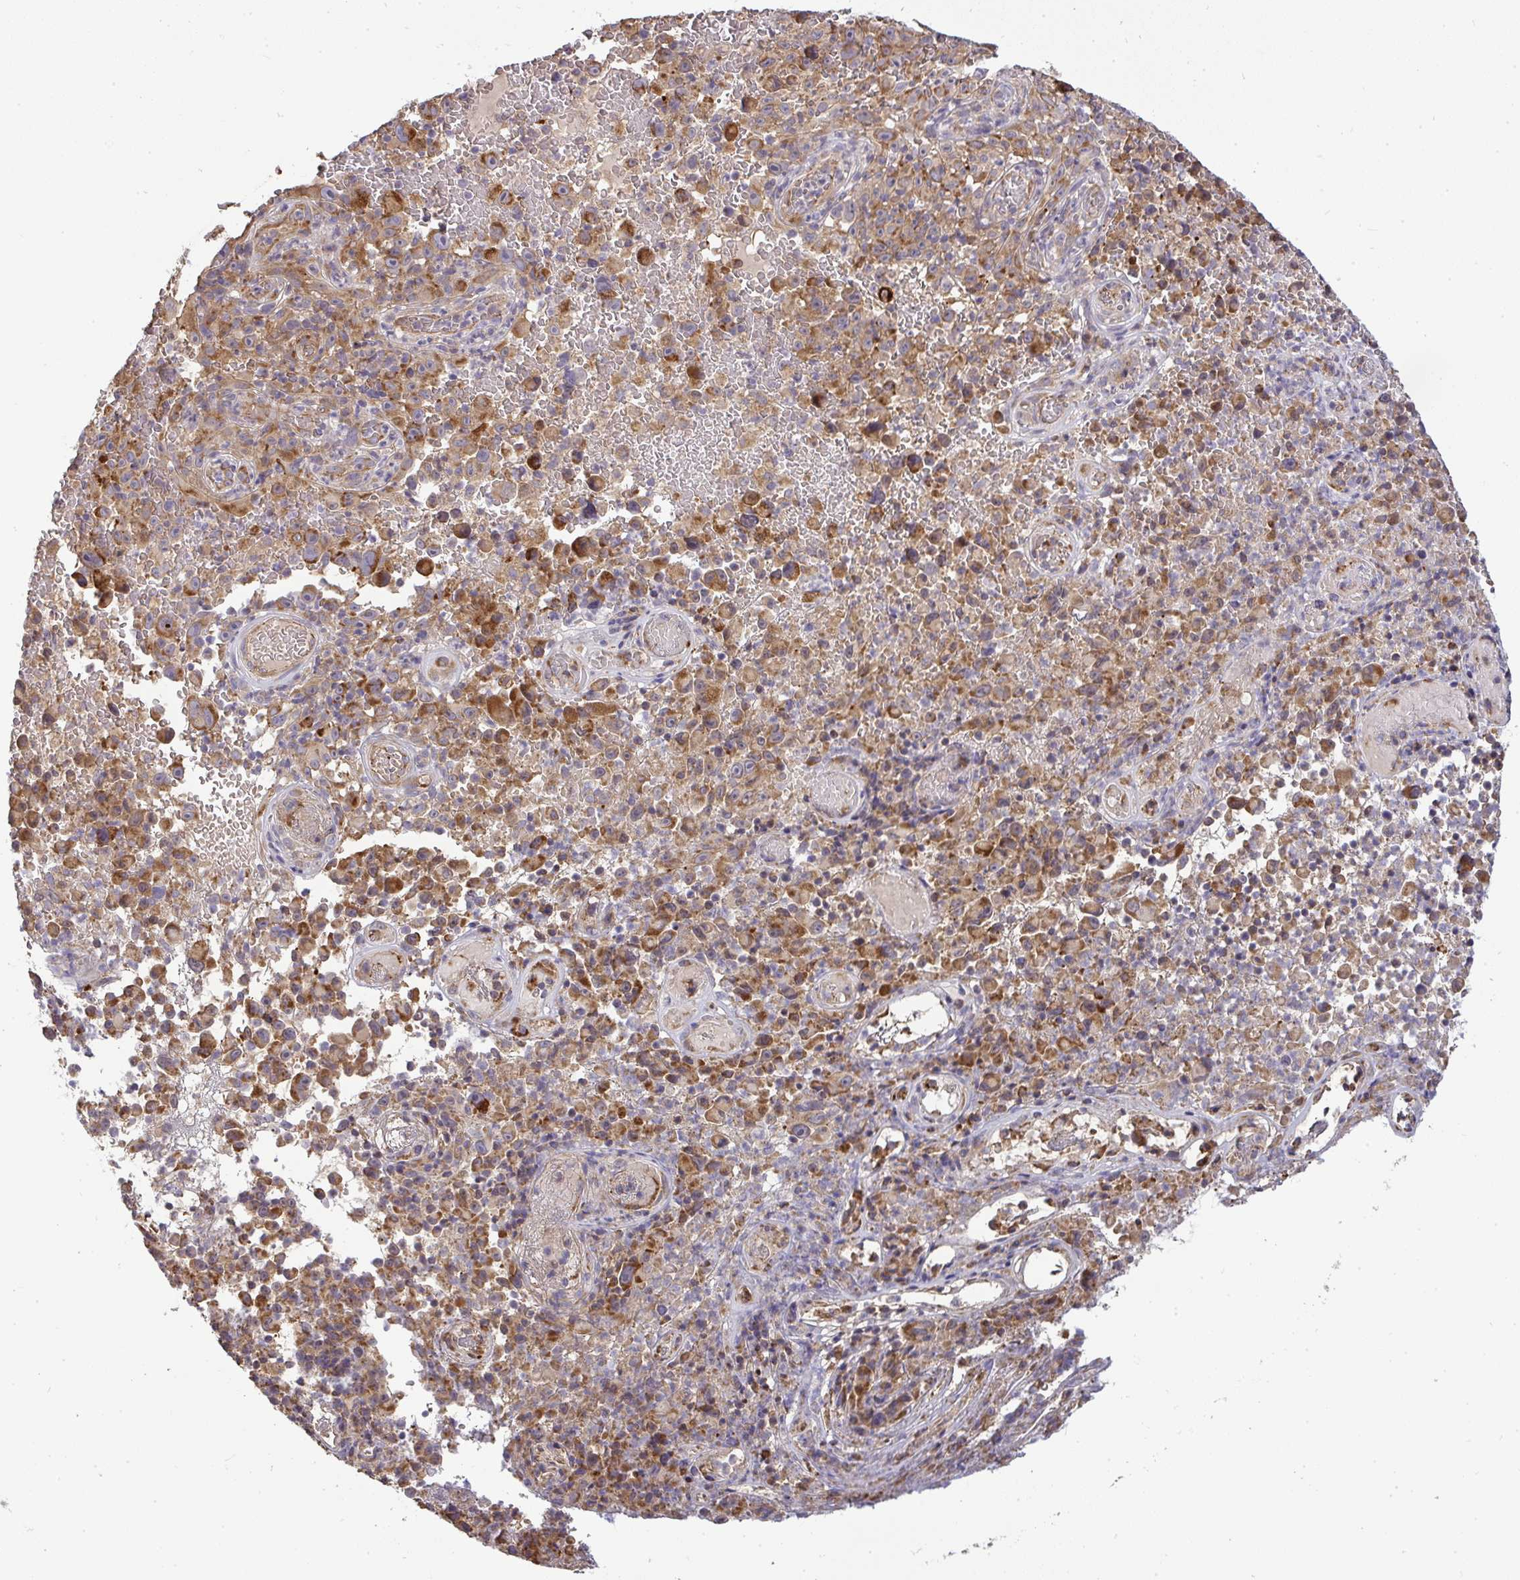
{"staining": {"intensity": "strong", "quantity": ">75%", "location": "cytoplasmic/membranous"}, "tissue": "melanoma", "cell_type": "Tumor cells", "image_type": "cancer", "snomed": [{"axis": "morphology", "description": "Malignant melanoma, NOS"}, {"axis": "topography", "description": "Skin"}], "caption": "IHC histopathology image of neoplastic tissue: human melanoma stained using immunohistochemistry reveals high levels of strong protein expression localized specifically in the cytoplasmic/membranous of tumor cells, appearing as a cytoplasmic/membranous brown color.", "gene": "B4GALT6", "patient": {"sex": "female", "age": 82}}